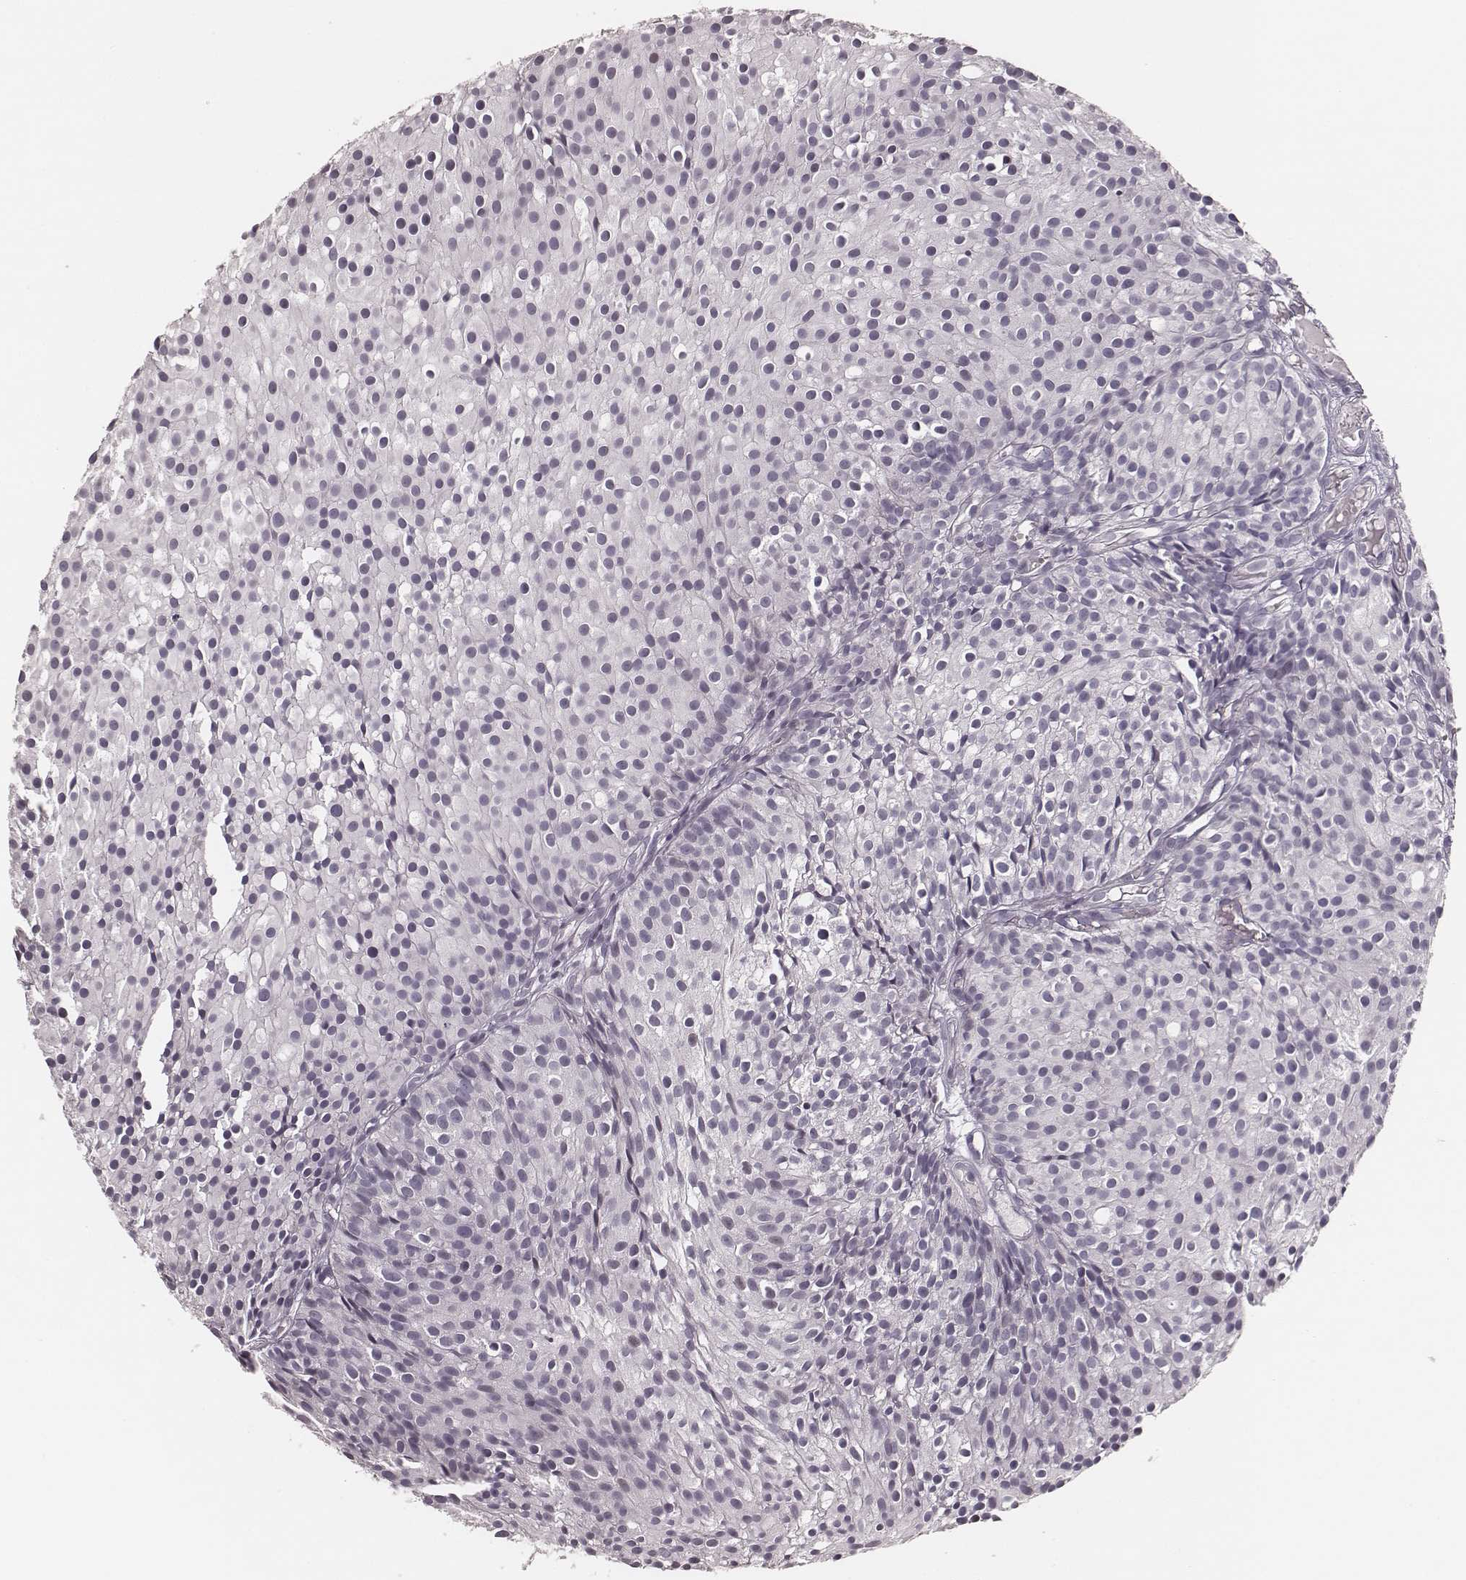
{"staining": {"intensity": "negative", "quantity": "none", "location": "none"}, "tissue": "urothelial cancer", "cell_type": "Tumor cells", "image_type": "cancer", "snomed": [{"axis": "morphology", "description": "Urothelial carcinoma, Low grade"}, {"axis": "topography", "description": "Urinary bladder"}], "caption": "Immunohistochemical staining of human urothelial cancer reveals no significant positivity in tumor cells.", "gene": "S100Z", "patient": {"sex": "male", "age": 63}}